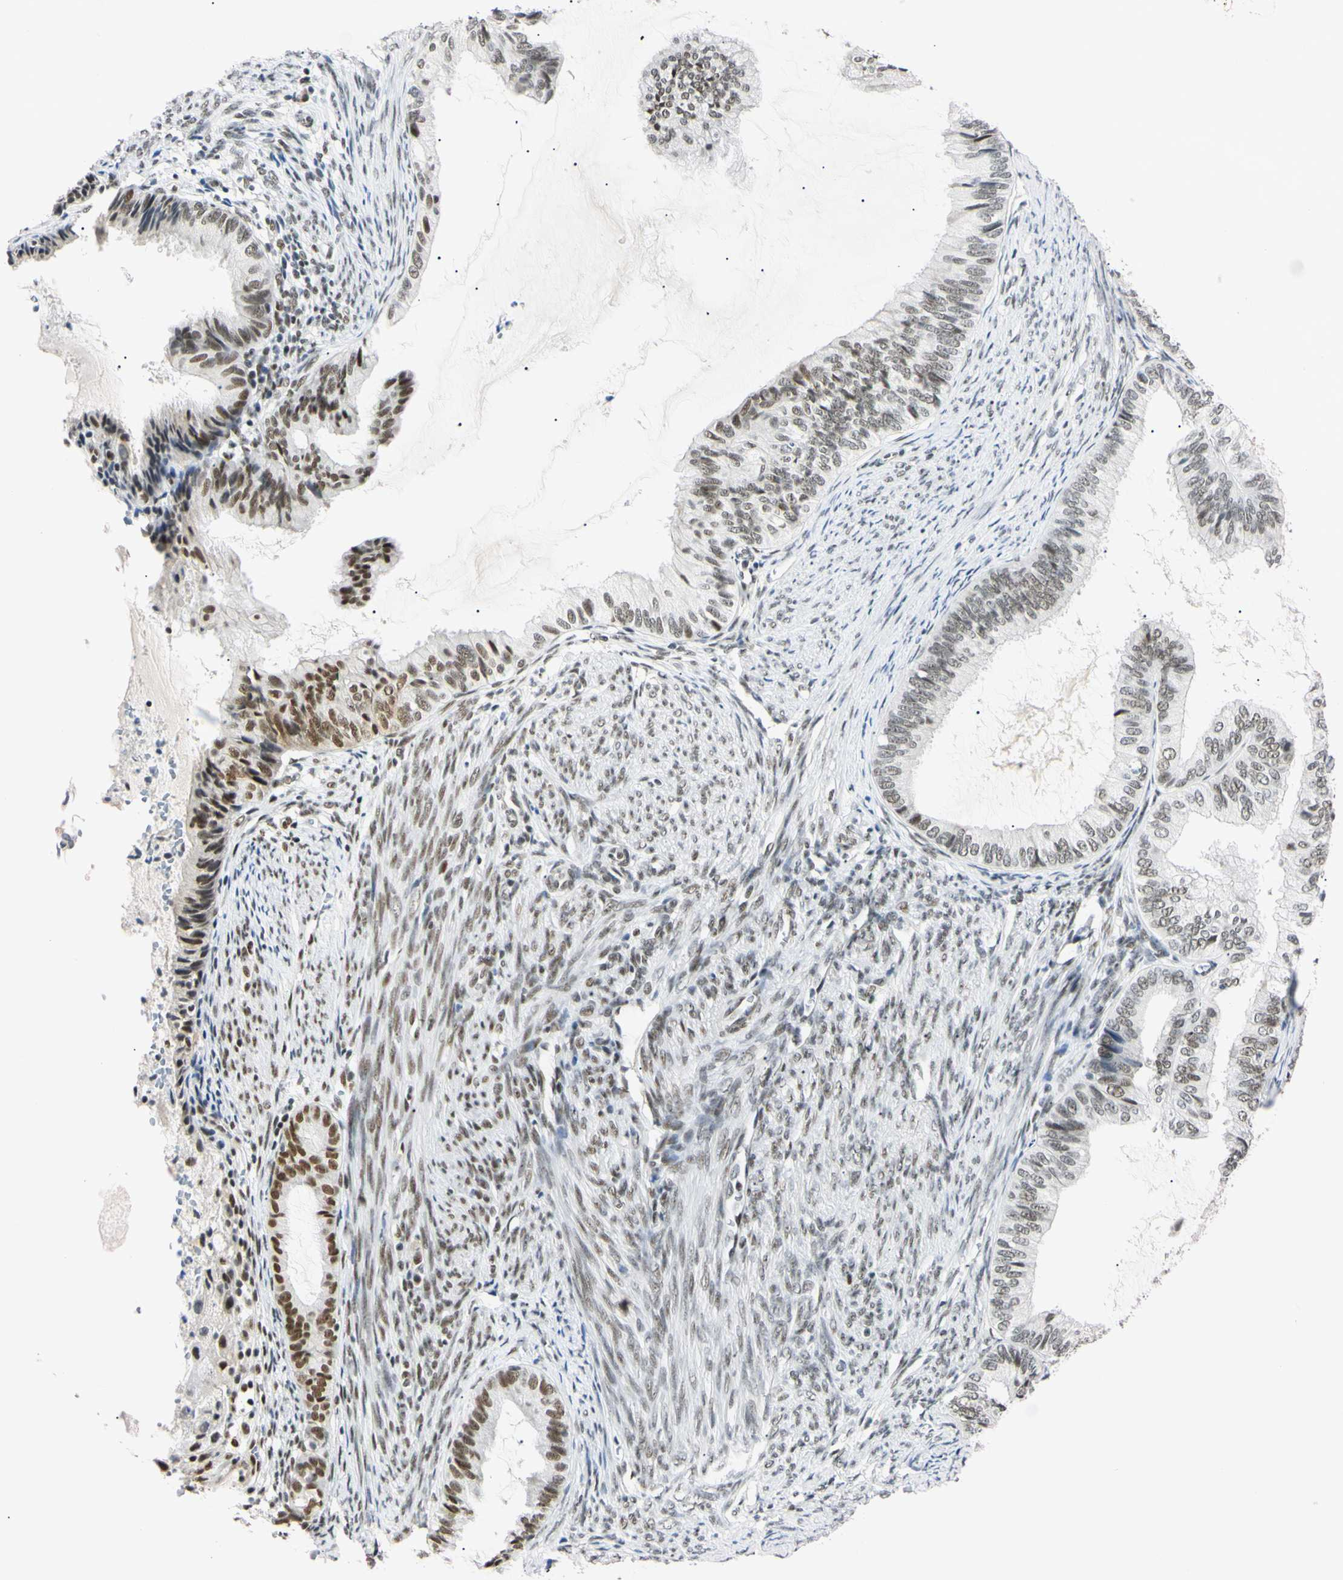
{"staining": {"intensity": "moderate", "quantity": "25%-75%", "location": "nuclear"}, "tissue": "endometrial cancer", "cell_type": "Tumor cells", "image_type": "cancer", "snomed": [{"axis": "morphology", "description": "Adenocarcinoma, NOS"}, {"axis": "topography", "description": "Endometrium"}], "caption": "Protein staining of adenocarcinoma (endometrial) tissue shows moderate nuclear staining in about 25%-75% of tumor cells. The staining is performed using DAB brown chromogen to label protein expression. The nuclei are counter-stained blue using hematoxylin.", "gene": "ZNF134", "patient": {"sex": "female", "age": 86}}